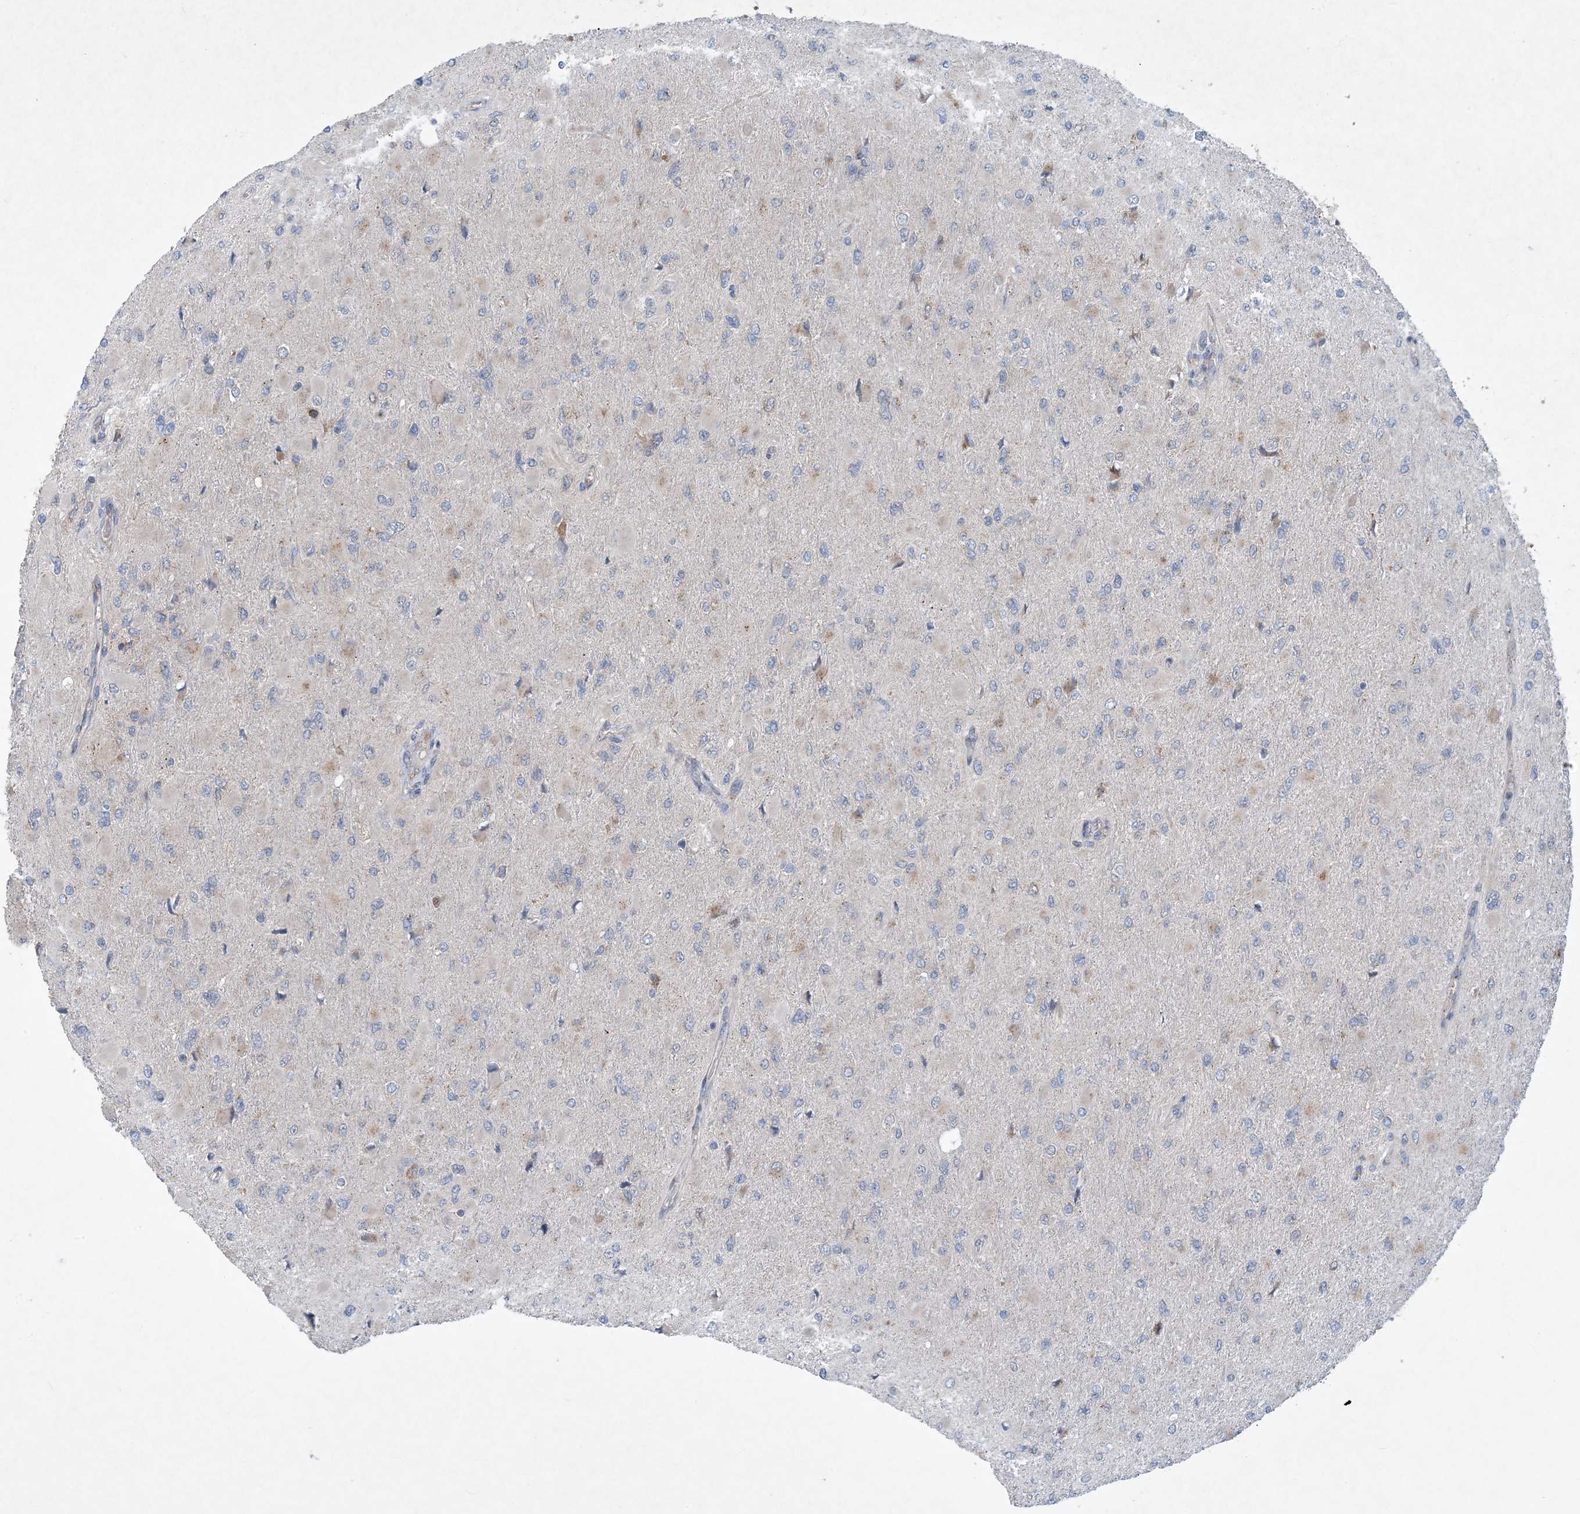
{"staining": {"intensity": "negative", "quantity": "none", "location": "none"}, "tissue": "glioma", "cell_type": "Tumor cells", "image_type": "cancer", "snomed": [{"axis": "morphology", "description": "Glioma, malignant, High grade"}, {"axis": "topography", "description": "Cerebral cortex"}], "caption": "High power microscopy image of an immunohistochemistry (IHC) histopathology image of glioma, revealing no significant staining in tumor cells.", "gene": "TINAG", "patient": {"sex": "female", "age": 36}}